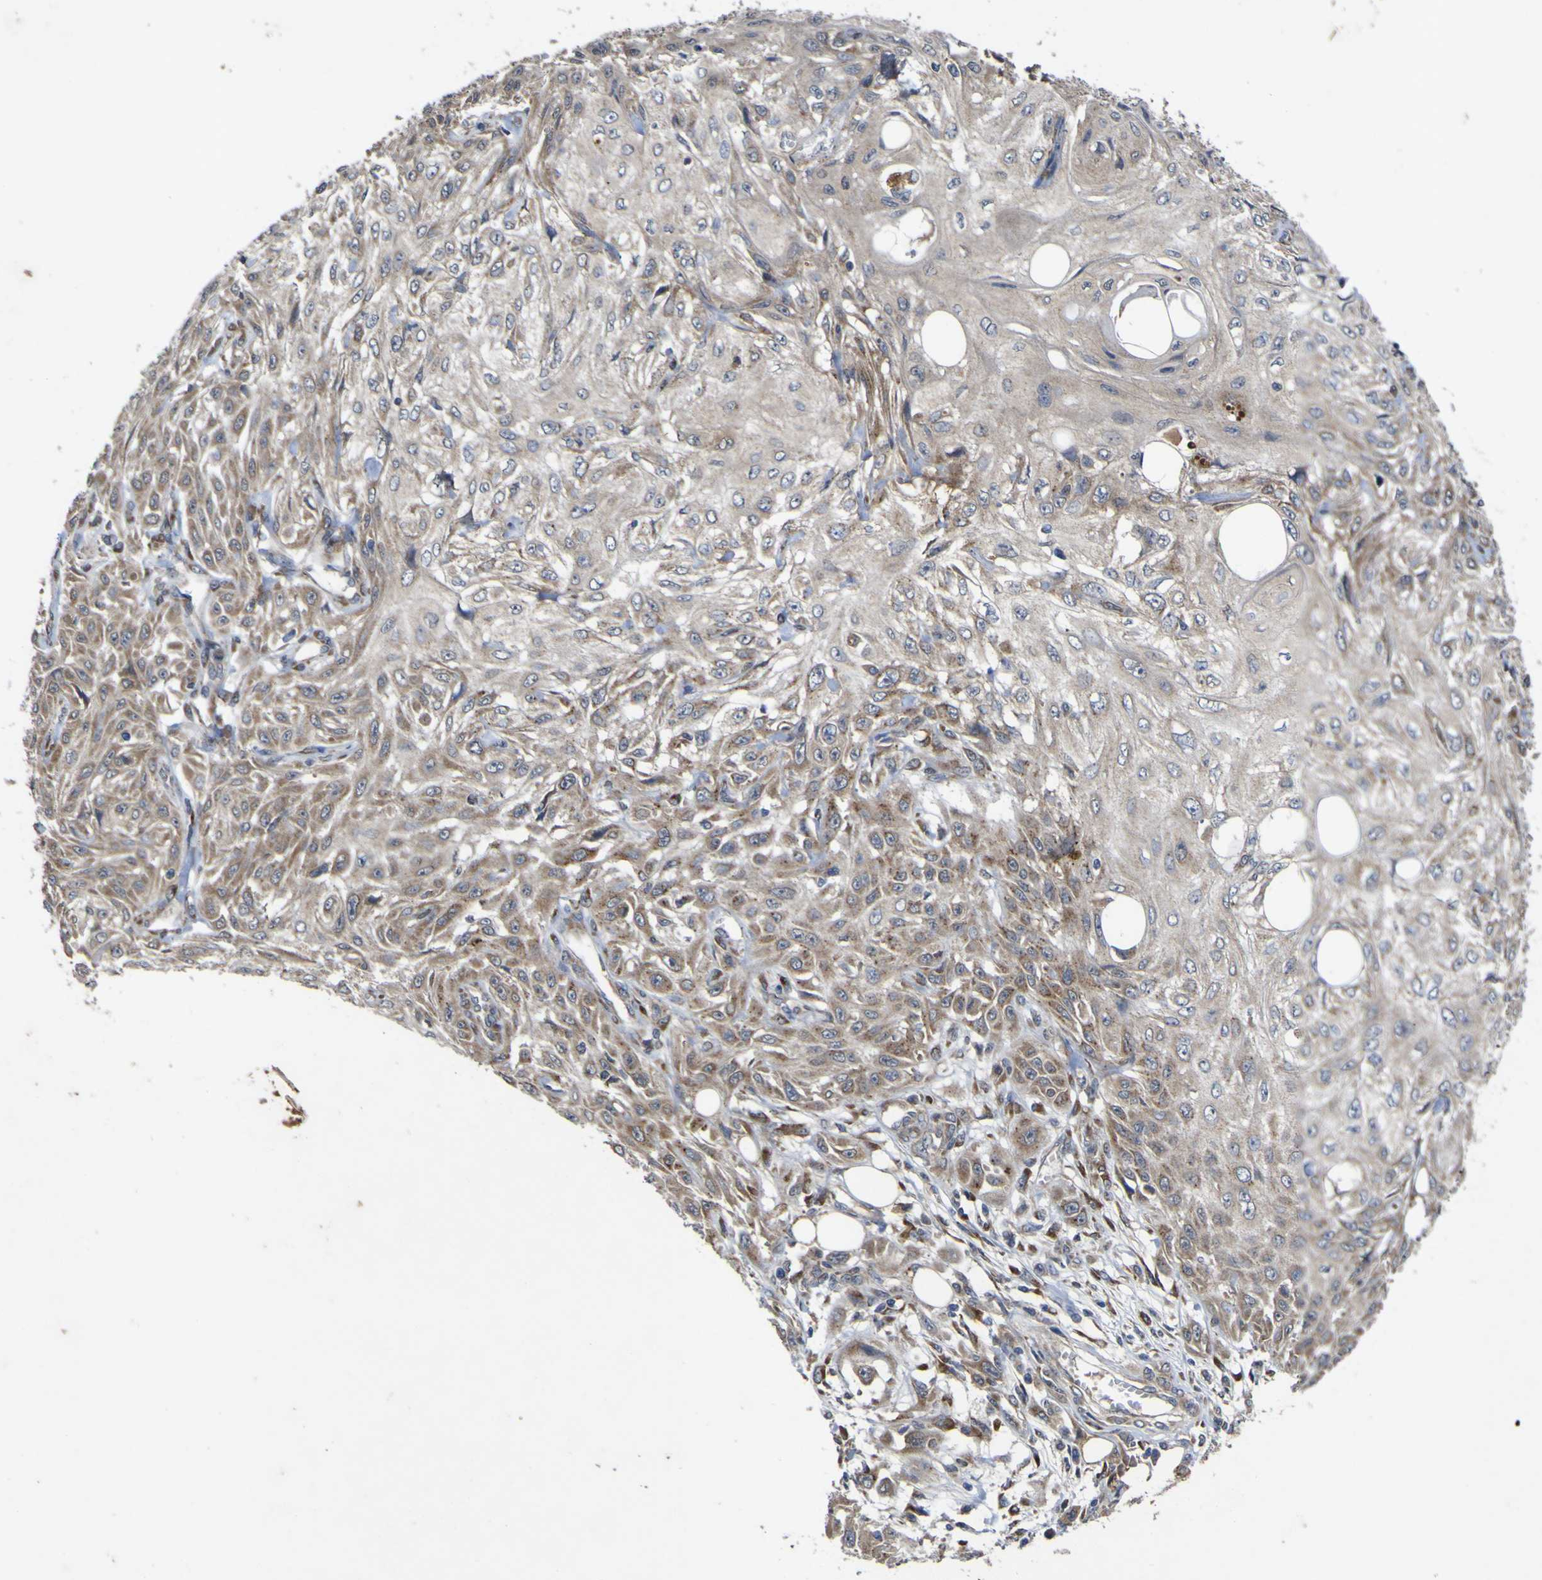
{"staining": {"intensity": "weak", "quantity": ">75%", "location": "cytoplasmic/membranous"}, "tissue": "skin cancer", "cell_type": "Tumor cells", "image_type": "cancer", "snomed": [{"axis": "morphology", "description": "Squamous cell carcinoma, NOS"}, {"axis": "topography", "description": "Skin"}], "caption": "A brown stain highlights weak cytoplasmic/membranous staining of a protein in skin cancer (squamous cell carcinoma) tumor cells.", "gene": "IRAK2", "patient": {"sex": "male", "age": 75}}